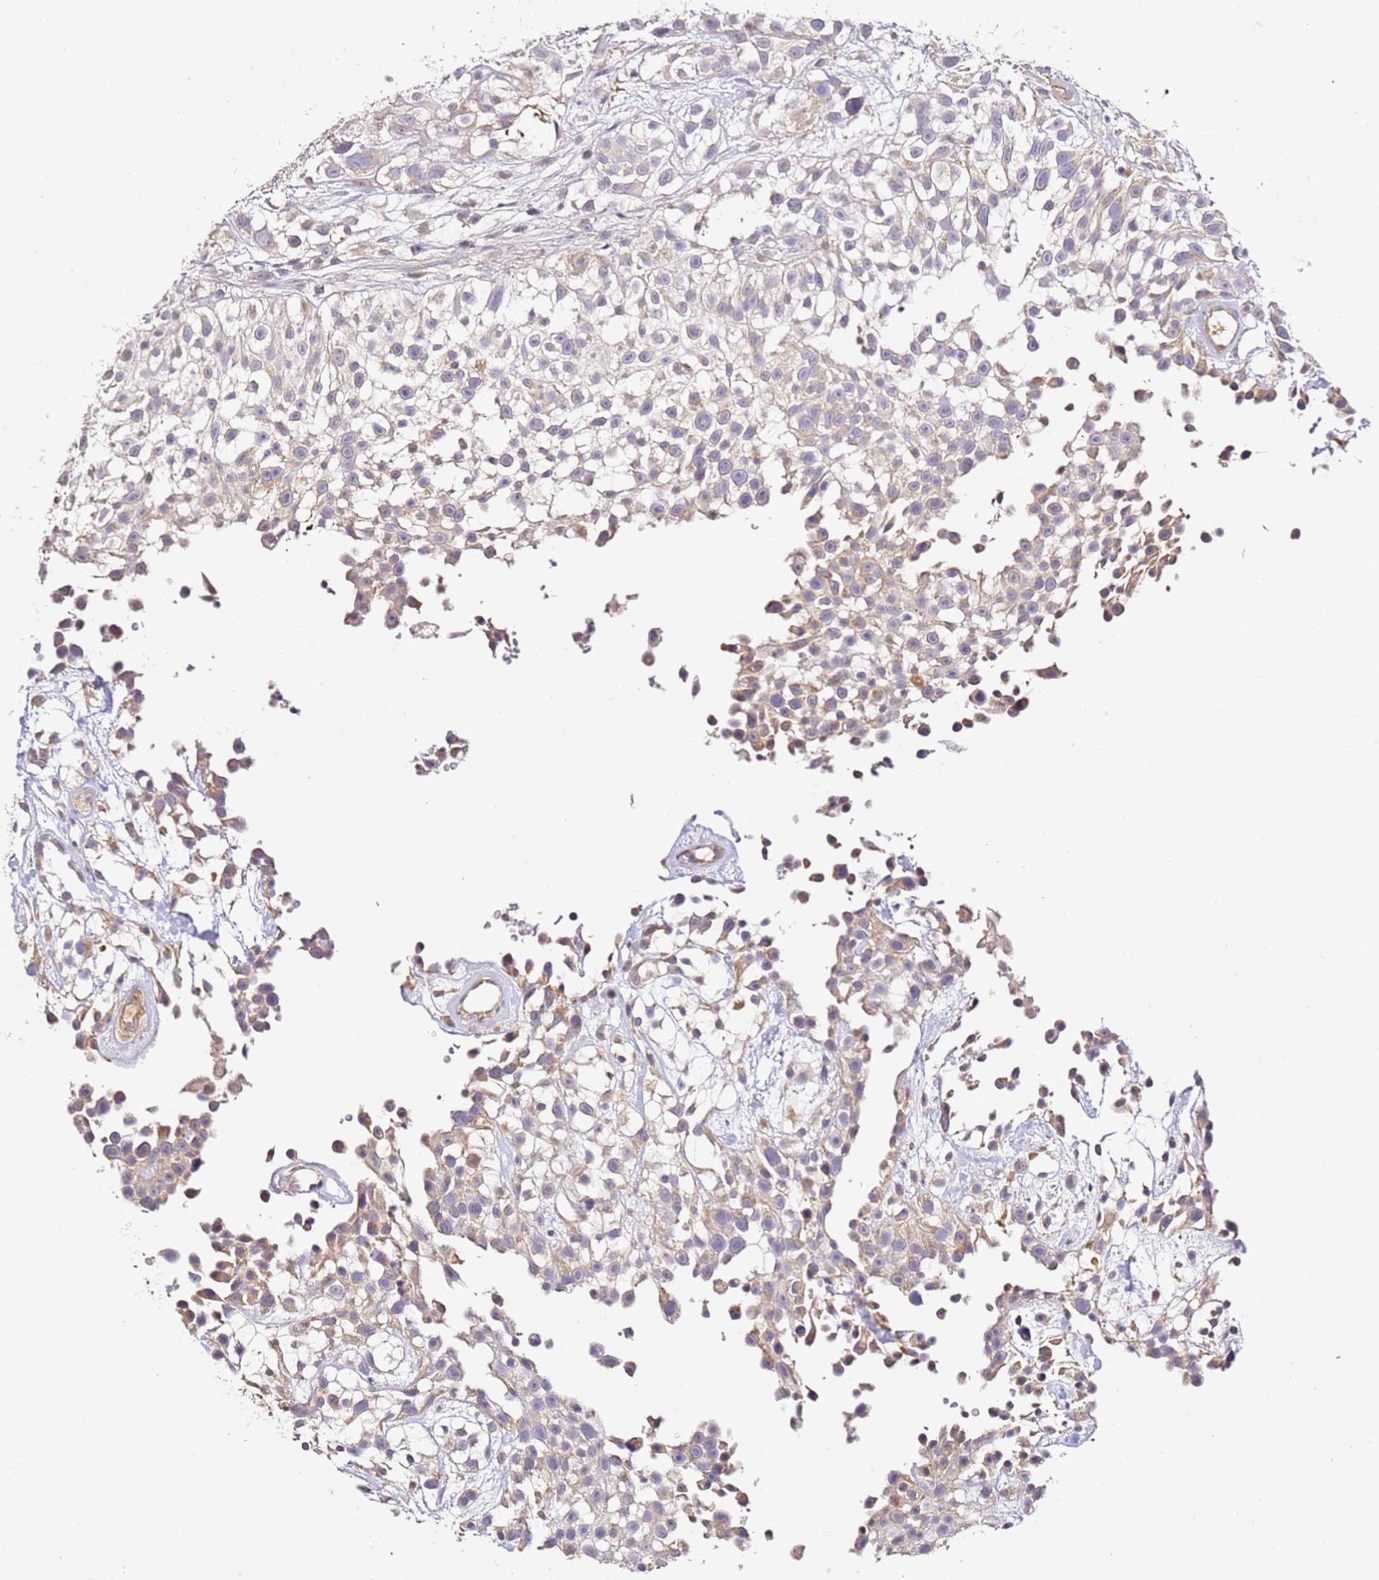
{"staining": {"intensity": "negative", "quantity": "none", "location": "none"}, "tissue": "urothelial cancer", "cell_type": "Tumor cells", "image_type": "cancer", "snomed": [{"axis": "morphology", "description": "Urothelial carcinoma, High grade"}, {"axis": "topography", "description": "Urinary bladder"}], "caption": "Tumor cells are negative for brown protein staining in urothelial cancer. The staining was performed using DAB to visualize the protein expression in brown, while the nuclei were stained in blue with hematoxylin (Magnification: 20x).", "gene": "OR2B11", "patient": {"sex": "male", "age": 56}}